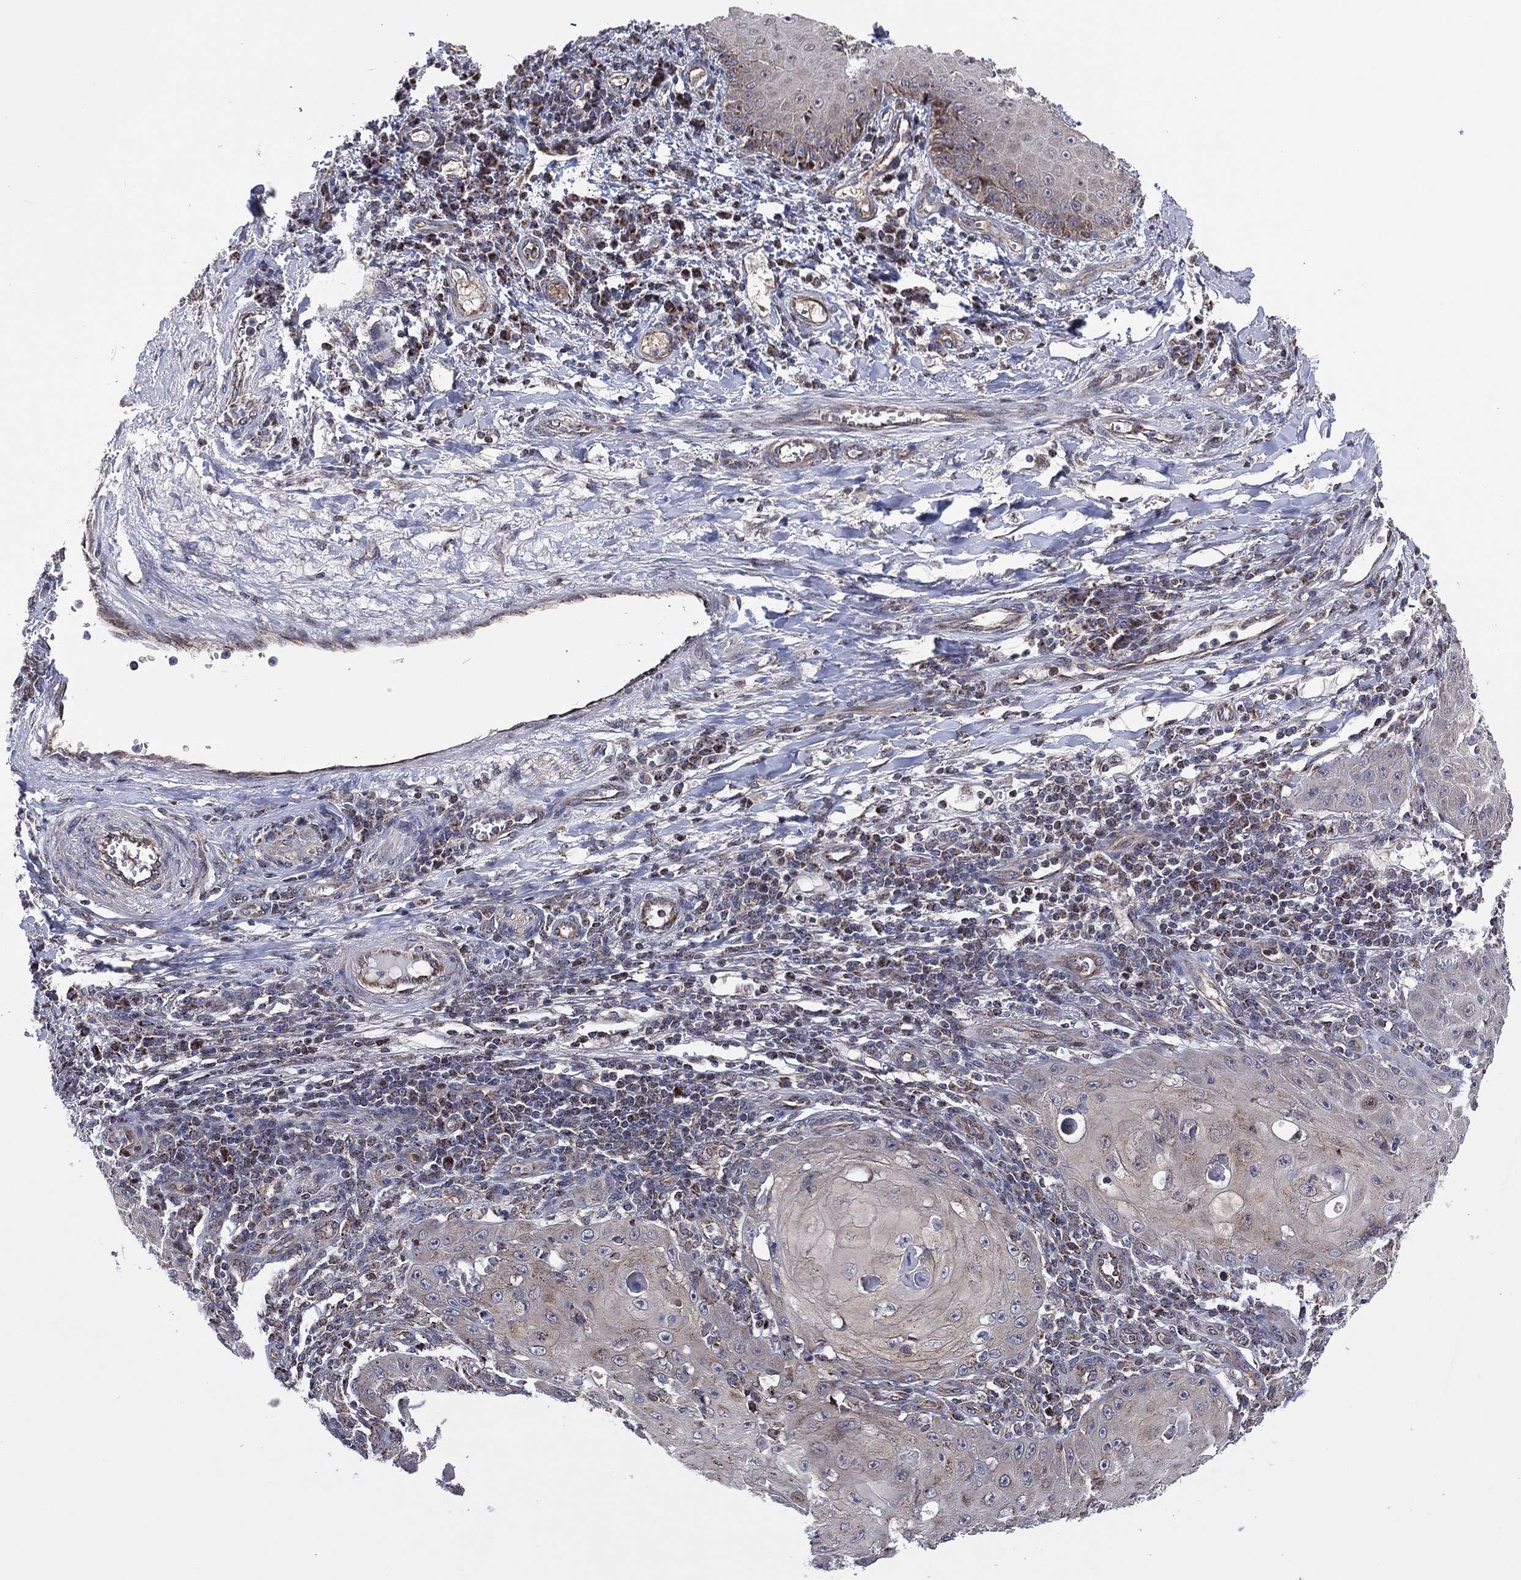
{"staining": {"intensity": "weak", "quantity": "<25%", "location": "cytoplasmic/membranous"}, "tissue": "skin cancer", "cell_type": "Tumor cells", "image_type": "cancer", "snomed": [{"axis": "morphology", "description": "Squamous cell carcinoma, NOS"}, {"axis": "topography", "description": "Skin"}], "caption": "Tumor cells show no significant protein positivity in skin cancer.", "gene": "PIDD1", "patient": {"sex": "male", "age": 70}}